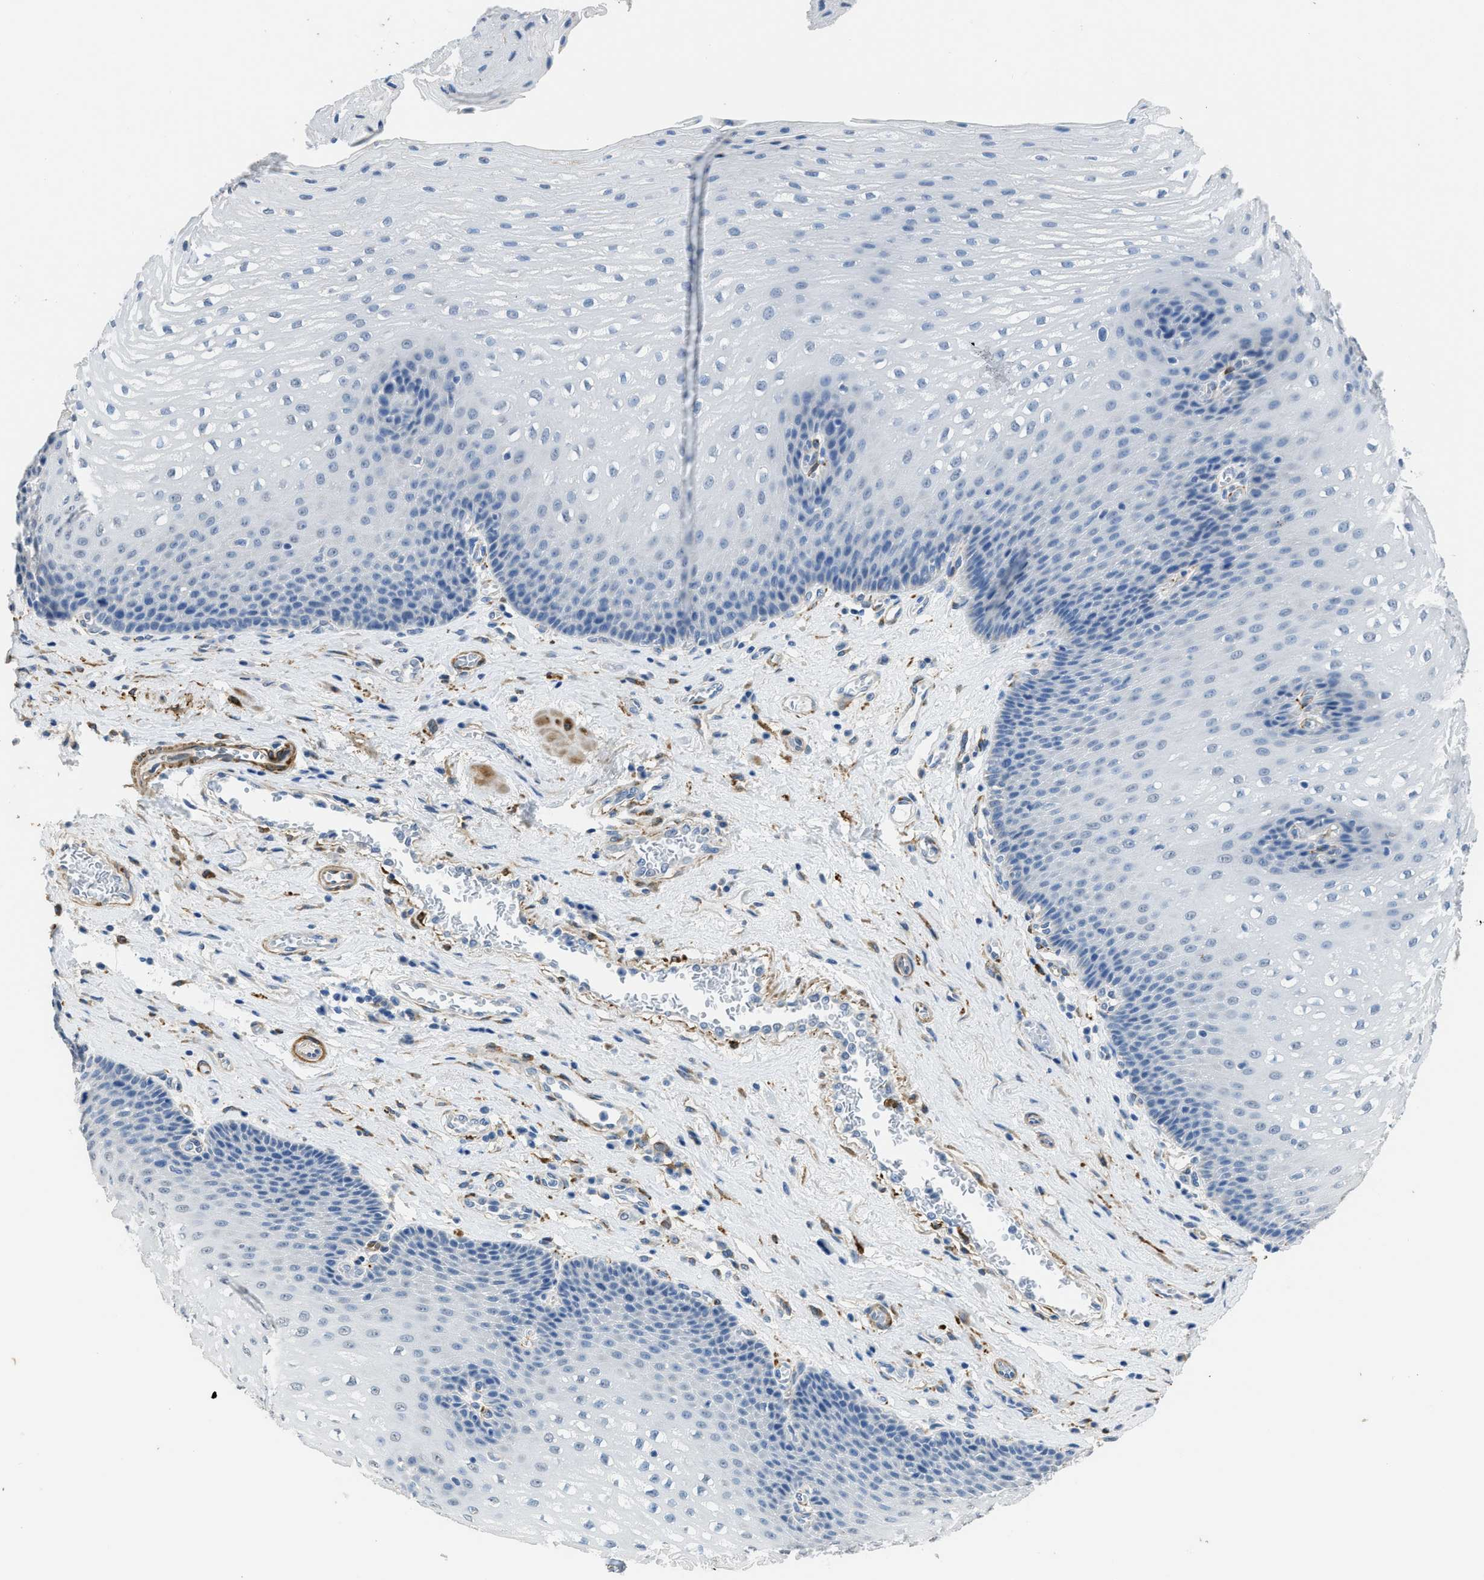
{"staining": {"intensity": "negative", "quantity": "none", "location": "none"}, "tissue": "esophagus", "cell_type": "Squamous epithelial cells", "image_type": "normal", "snomed": [{"axis": "morphology", "description": "Normal tissue, NOS"}, {"axis": "topography", "description": "Esophagus"}], "caption": "Normal esophagus was stained to show a protein in brown. There is no significant positivity in squamous epithelial cells. Brightfield microscopy of immunohistochemistry stained with DAB (brown) and hematoxylin (blue), captured at high magnification.", "gene": "ZSWIM5", "patient": {"sex": "male", "age": 48}}